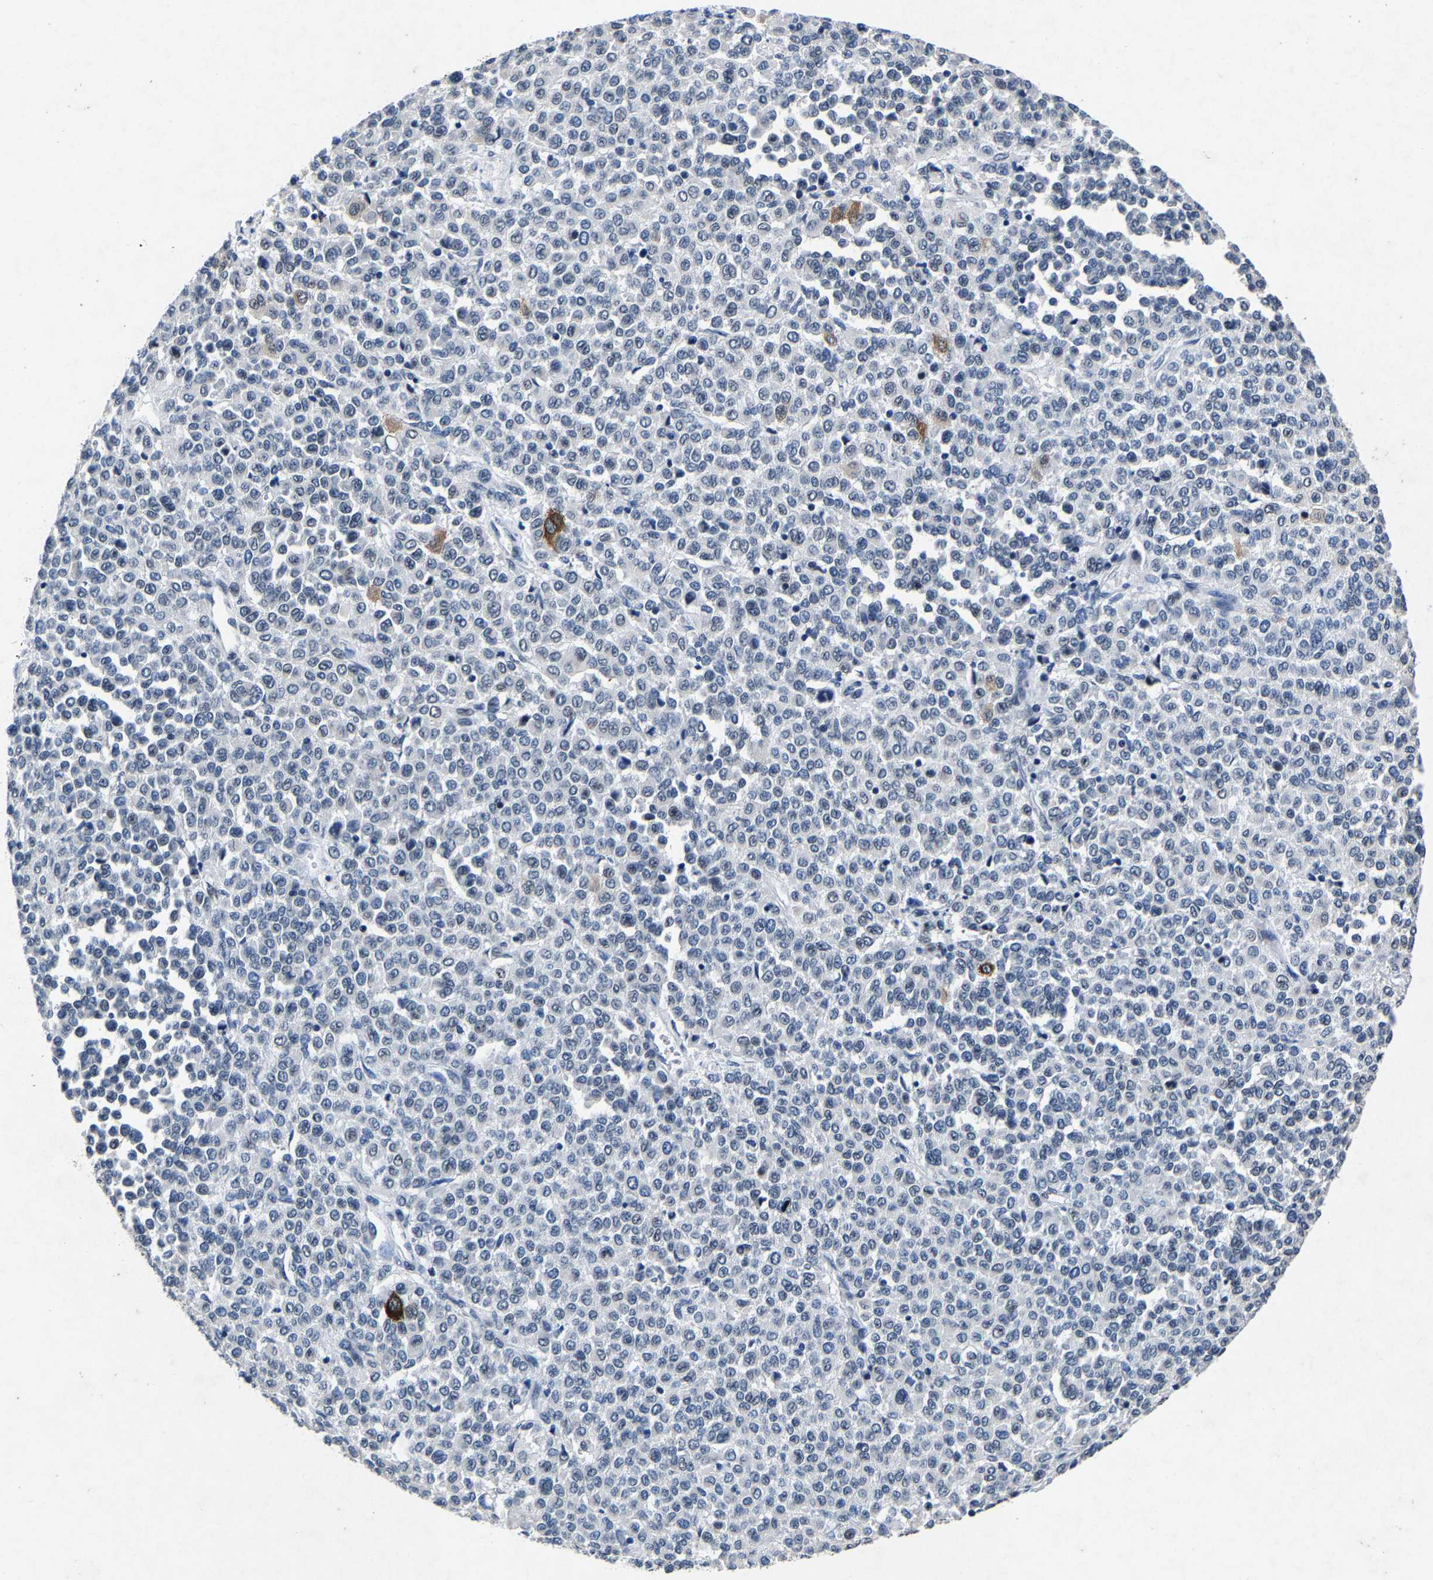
{"staining": {"intensity": "negative", "quantity": "none", "location": "none"}, "tissue": "melanoma", "cell_type": "Tumor cells", "image_type": "cancer", "snomed": [{"axis": "morphology", "description": "Malignant melanoma, Metastatic site"}, {"axis": "topography", "description": "Pancreas"}], "caption": "Immunohistochemistry (IHC) of human melanoma reveals no positivity in tumor cells.", "gene": "UBN2", "patient": {"sex": "female", "age": 30}}